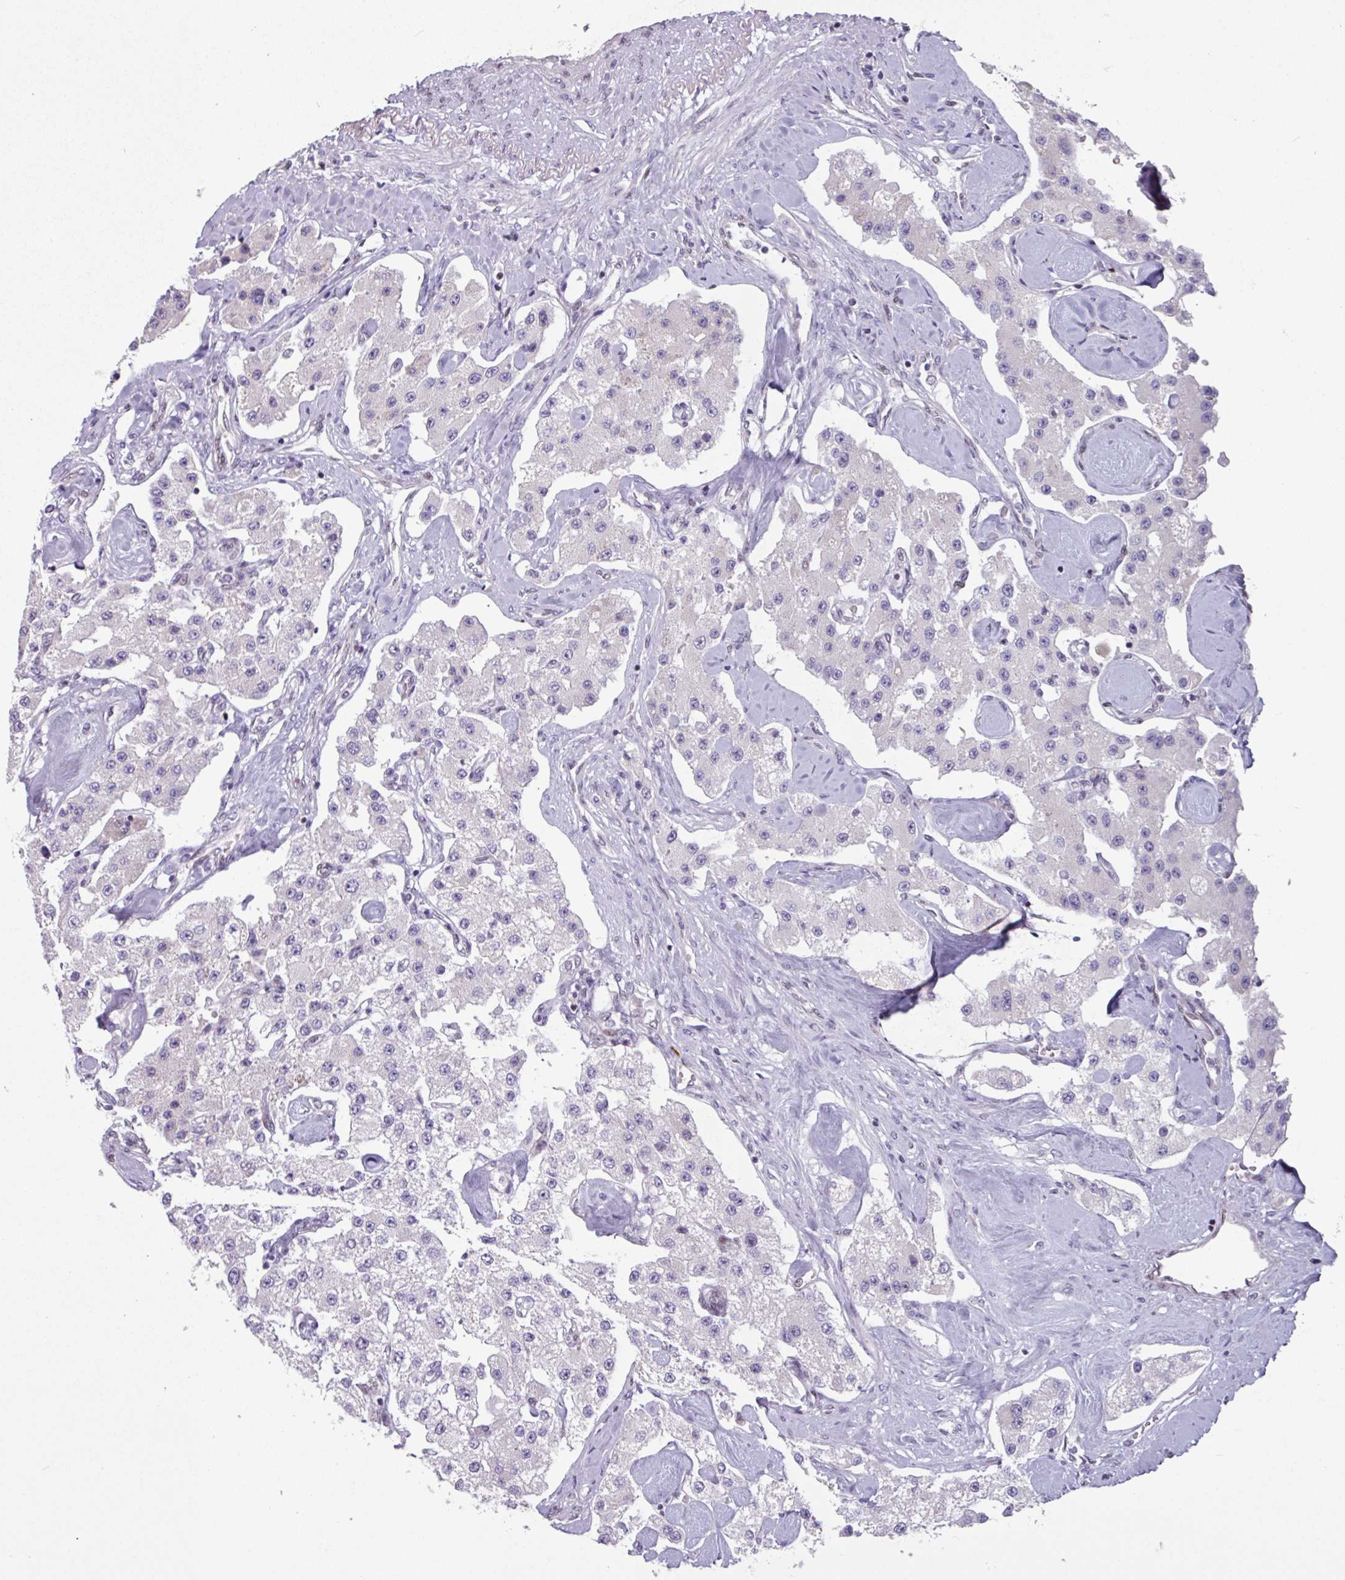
{"staining": {"intensity": "negative", "quantity": "none", "location": "none"}, "tissue": "carcinoid", "cell_type": "Tumor cells", "image_type": "cancer", "snomed": [{"axis": "morphology", "description": "Carcinoid, malignant, NOS"}, {"axis": "topography", "description": "Pancreas"}], "caption": "This photomicrograph is of malignant carcinoid stained with IHC to label a protein in brown with the nuclei are counter-stained blue. There is no staining in tumor cells.", "gene": "ZNF575", "patient": {"sex": "male", "age": 41}}